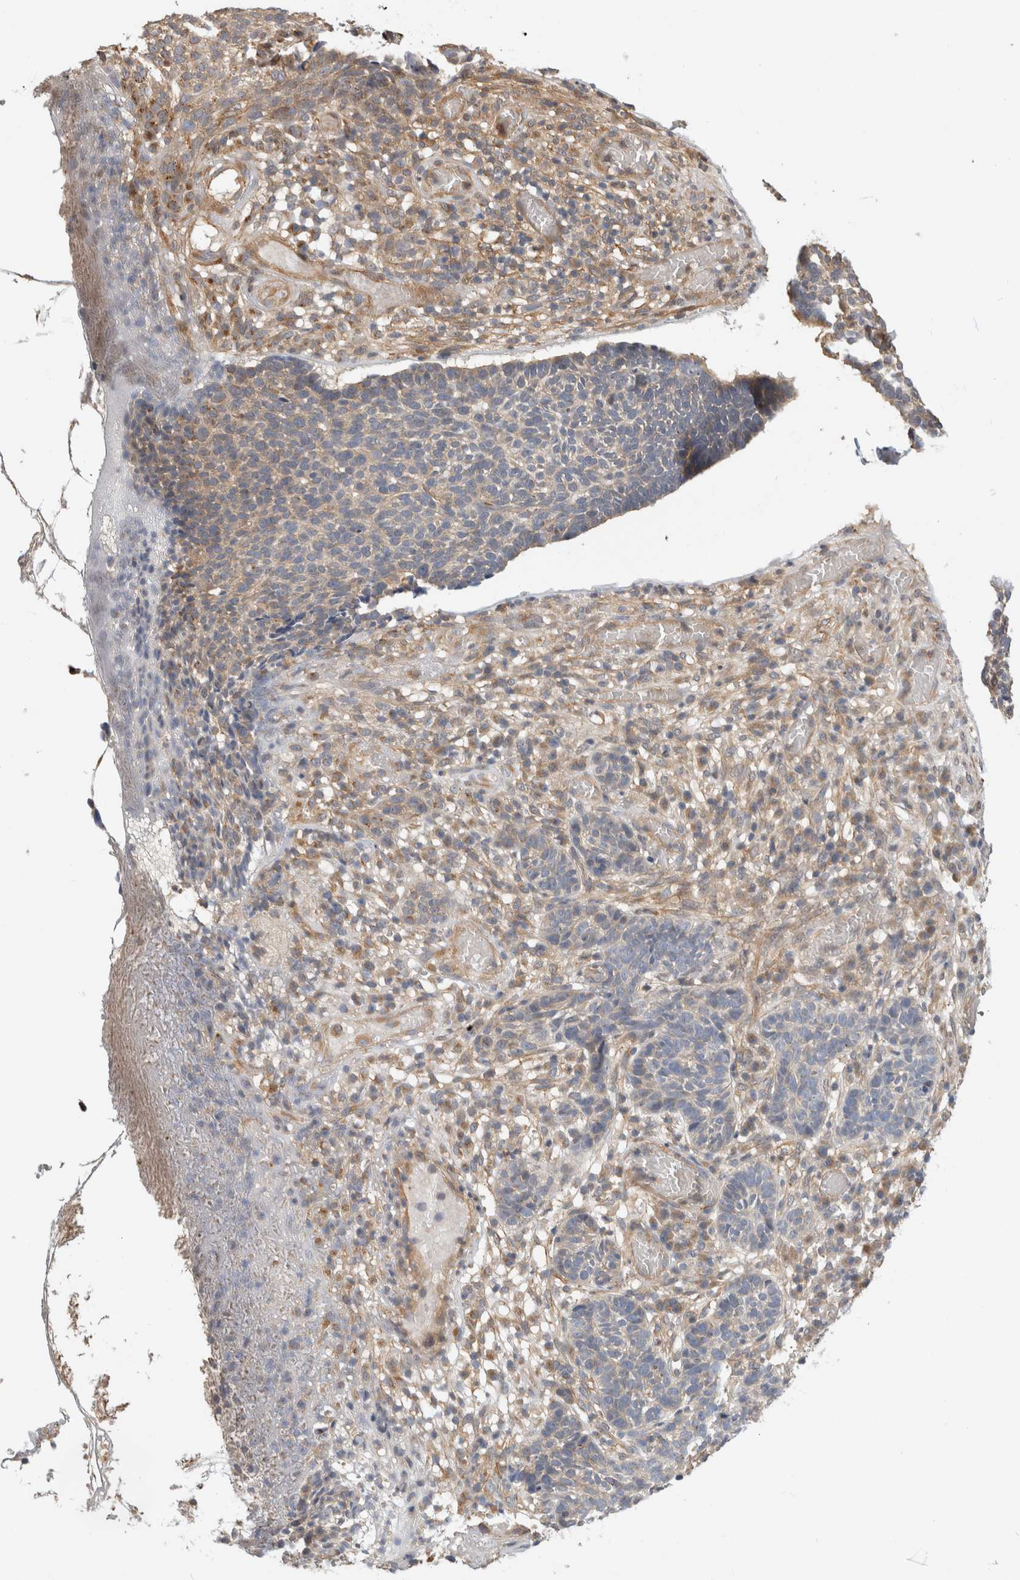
{"staining": {"intensity": "negative", "quantity": "none", "location": "none"}, "tissue": "skin cancer", "cell_type": "Tumor cells", "image_type": "cancer", "snomed": [{"axis": "morphology", "description": "Basal cell carcinoma"}, {"axis": "topography", "description": "Skin"}], "caption": "The micrograph demonstrates no staining of tumor cells in skin cancer.", "gene": "PGM1", "patient": {"sex": "male", "age": 85}}